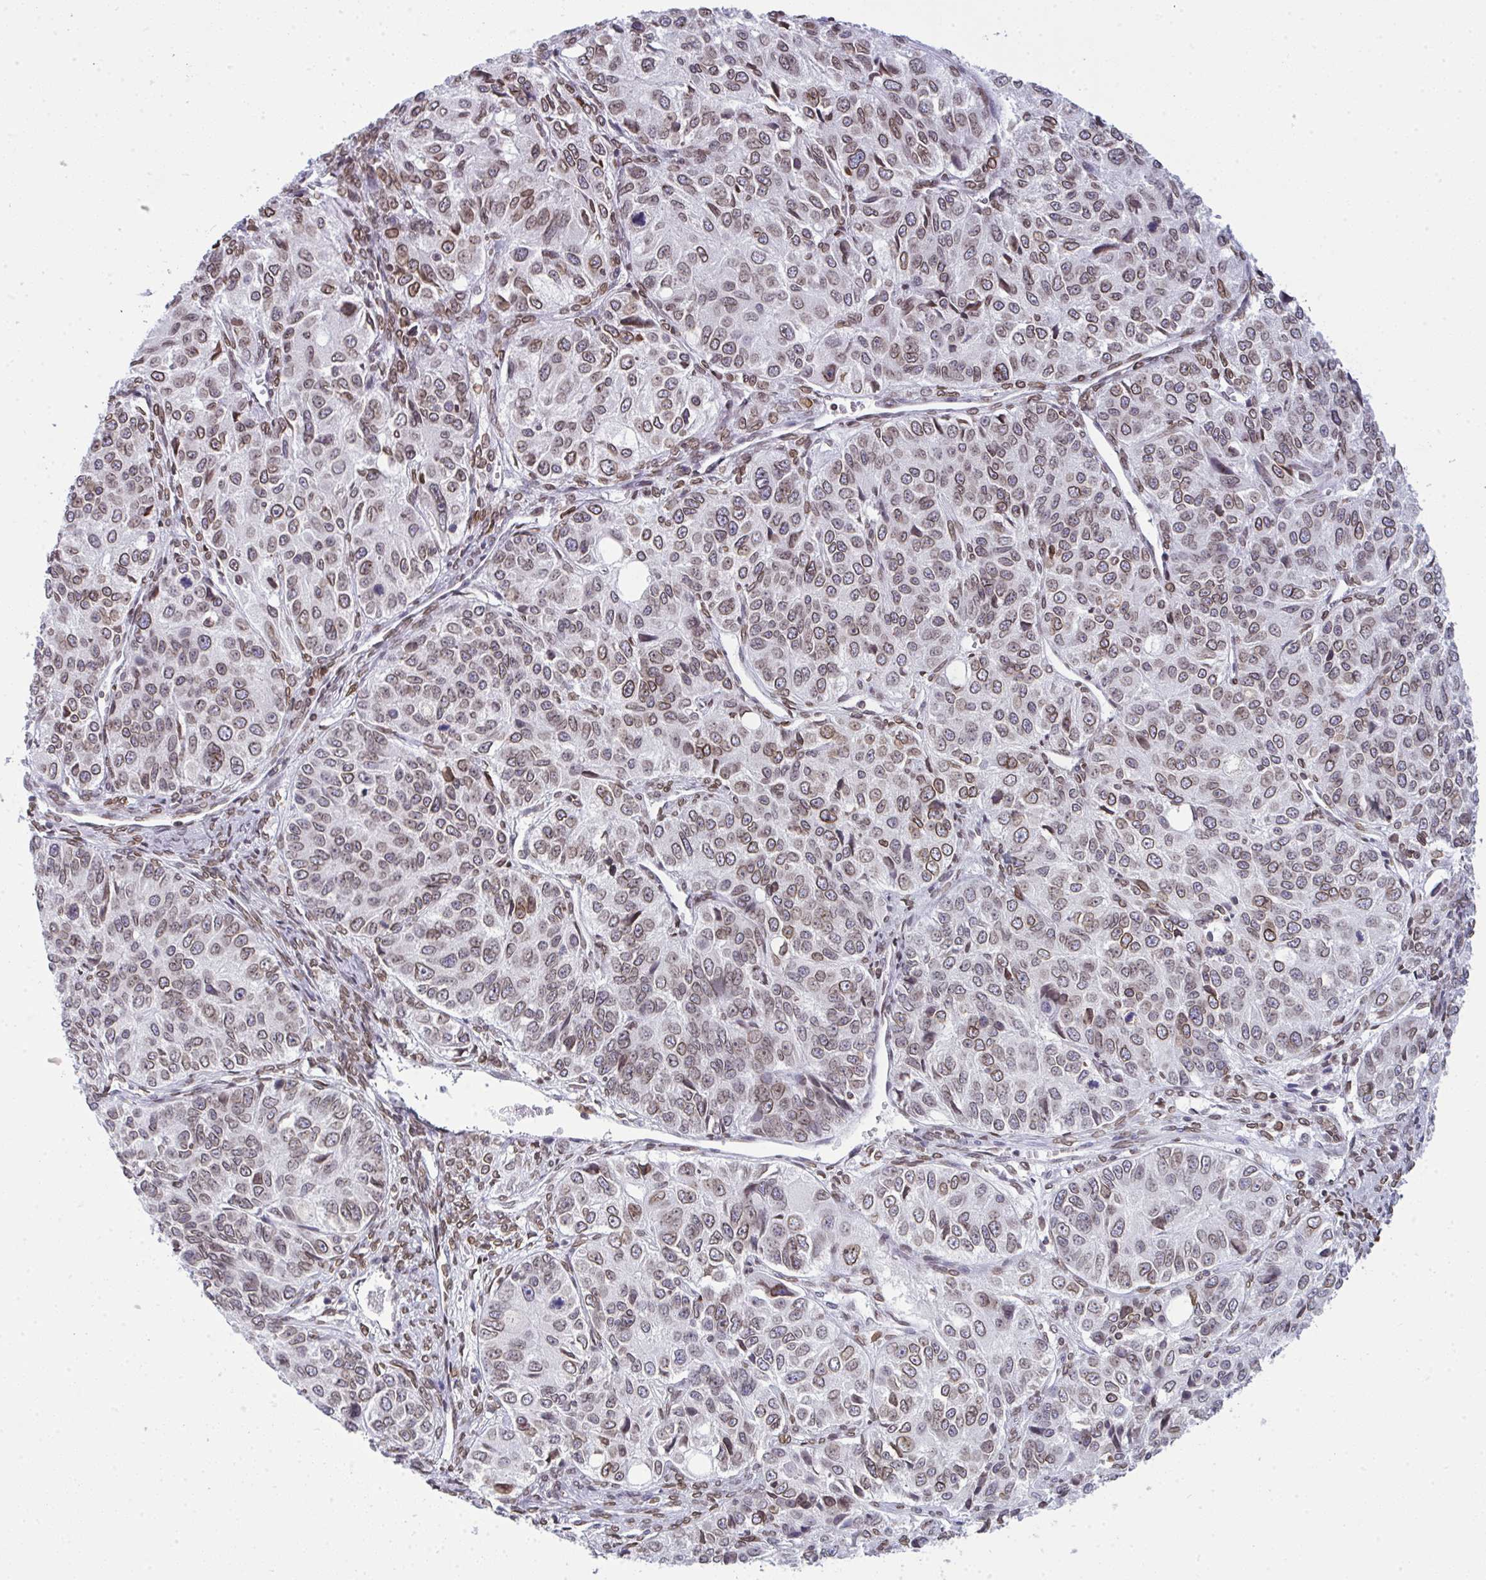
{"staining": {"intensity": "moderate", "quantity": "25%-75%", "location": "cytoplasmic/membranous,nuclear"}, "tissue": "ovarian cancer", "cell_type": "Tumor cells", "image_type": "cancer", "snomed": [{"axis": "morphology", "description": "Carcinoma, endometroid"}, {"axis": "topography", "description": "Ovary"}], "caption": "A brown stain highlights moderate cytoplasmic/membranous and nuclear expression of a protein in ovarian cancer (endometroid carcinoma) tumor cells.", "gene": "LMNB2", "patient": {"sex": "female", "age": 51}}